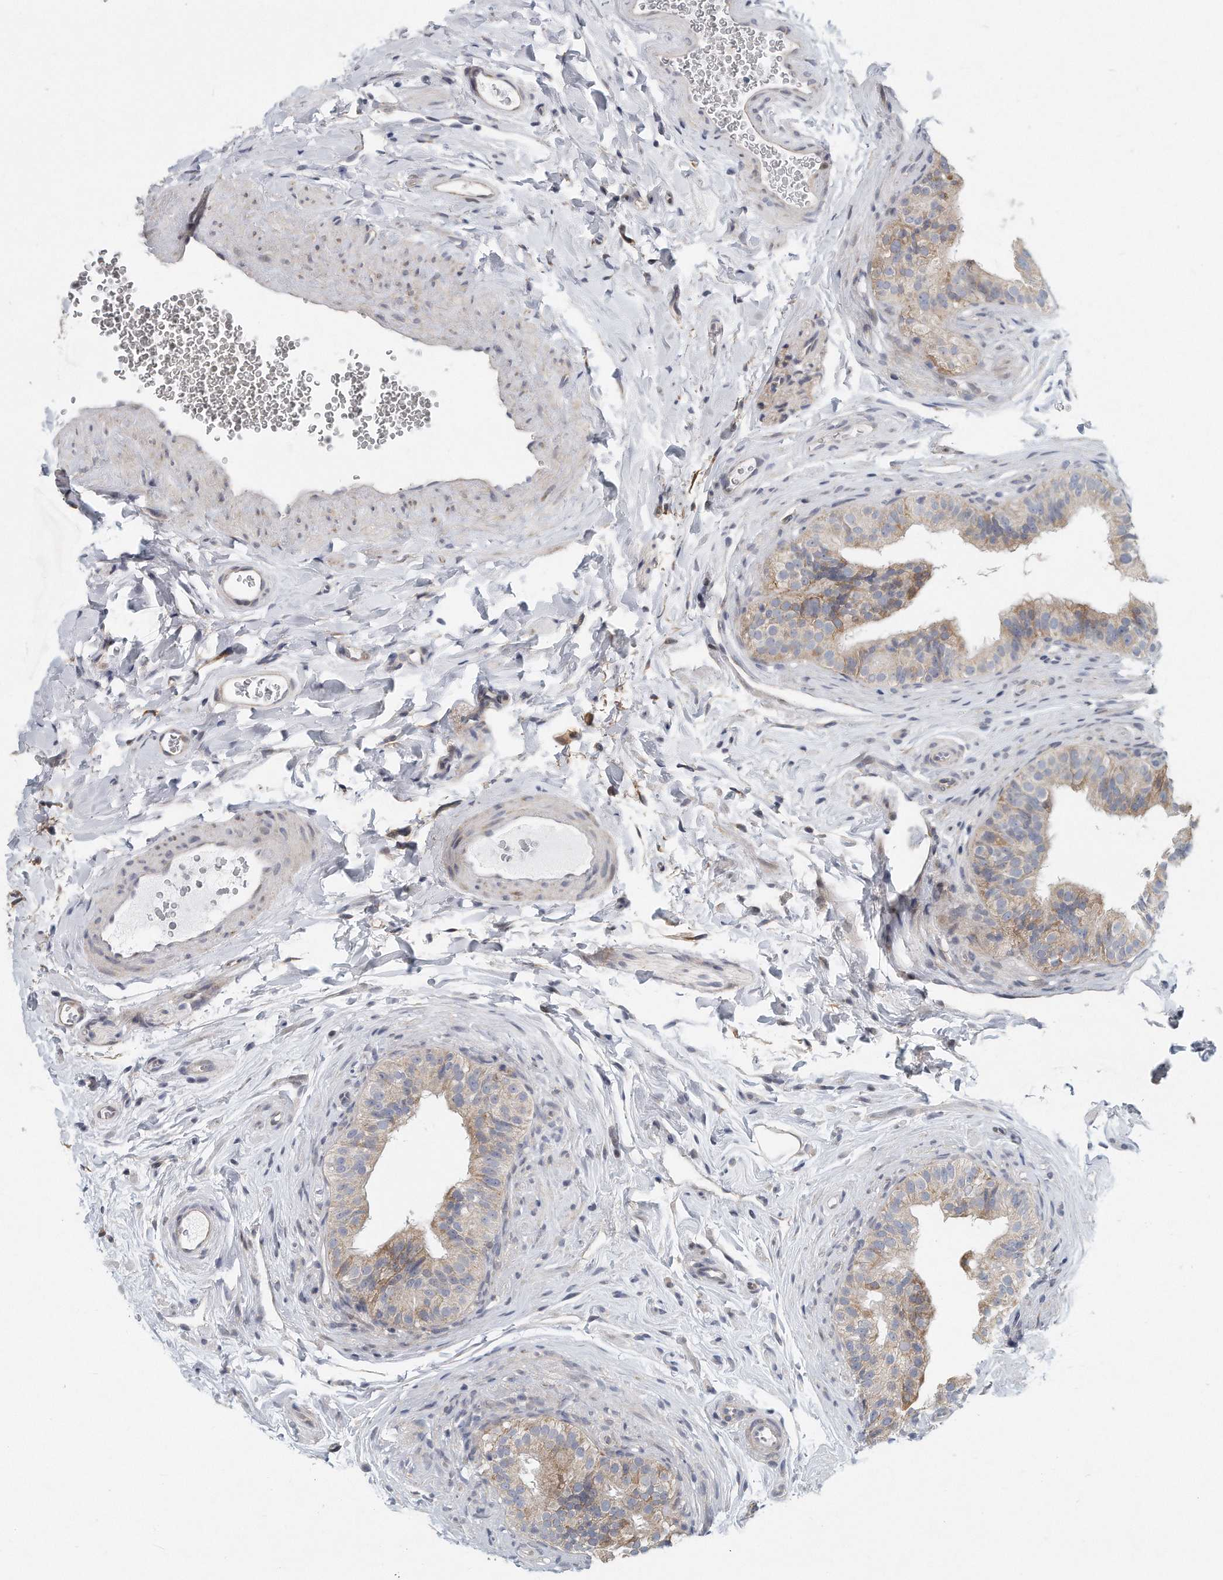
{"staining": {"intensity": "weak", "quantity": "25%-75%", "location": "cytoplasmic/membranous"}, "tissue": "epididymis", "cell_type": "Glandular cells", "image_type": "normal", "snomed": [{"axis": "morphology", "description": "Normal tissue, NOS"}, {"axis": "topography", "description": "Epididymis"}], "caption": "Weak cytoplasmic/membranous staining for a protein is appreciated in about 25%-75% of glandular cells of unremarkable epididymis using immunohistochemistry.", "gene": "VLDLR", "patient": {"sex": "male", "age": 49}}